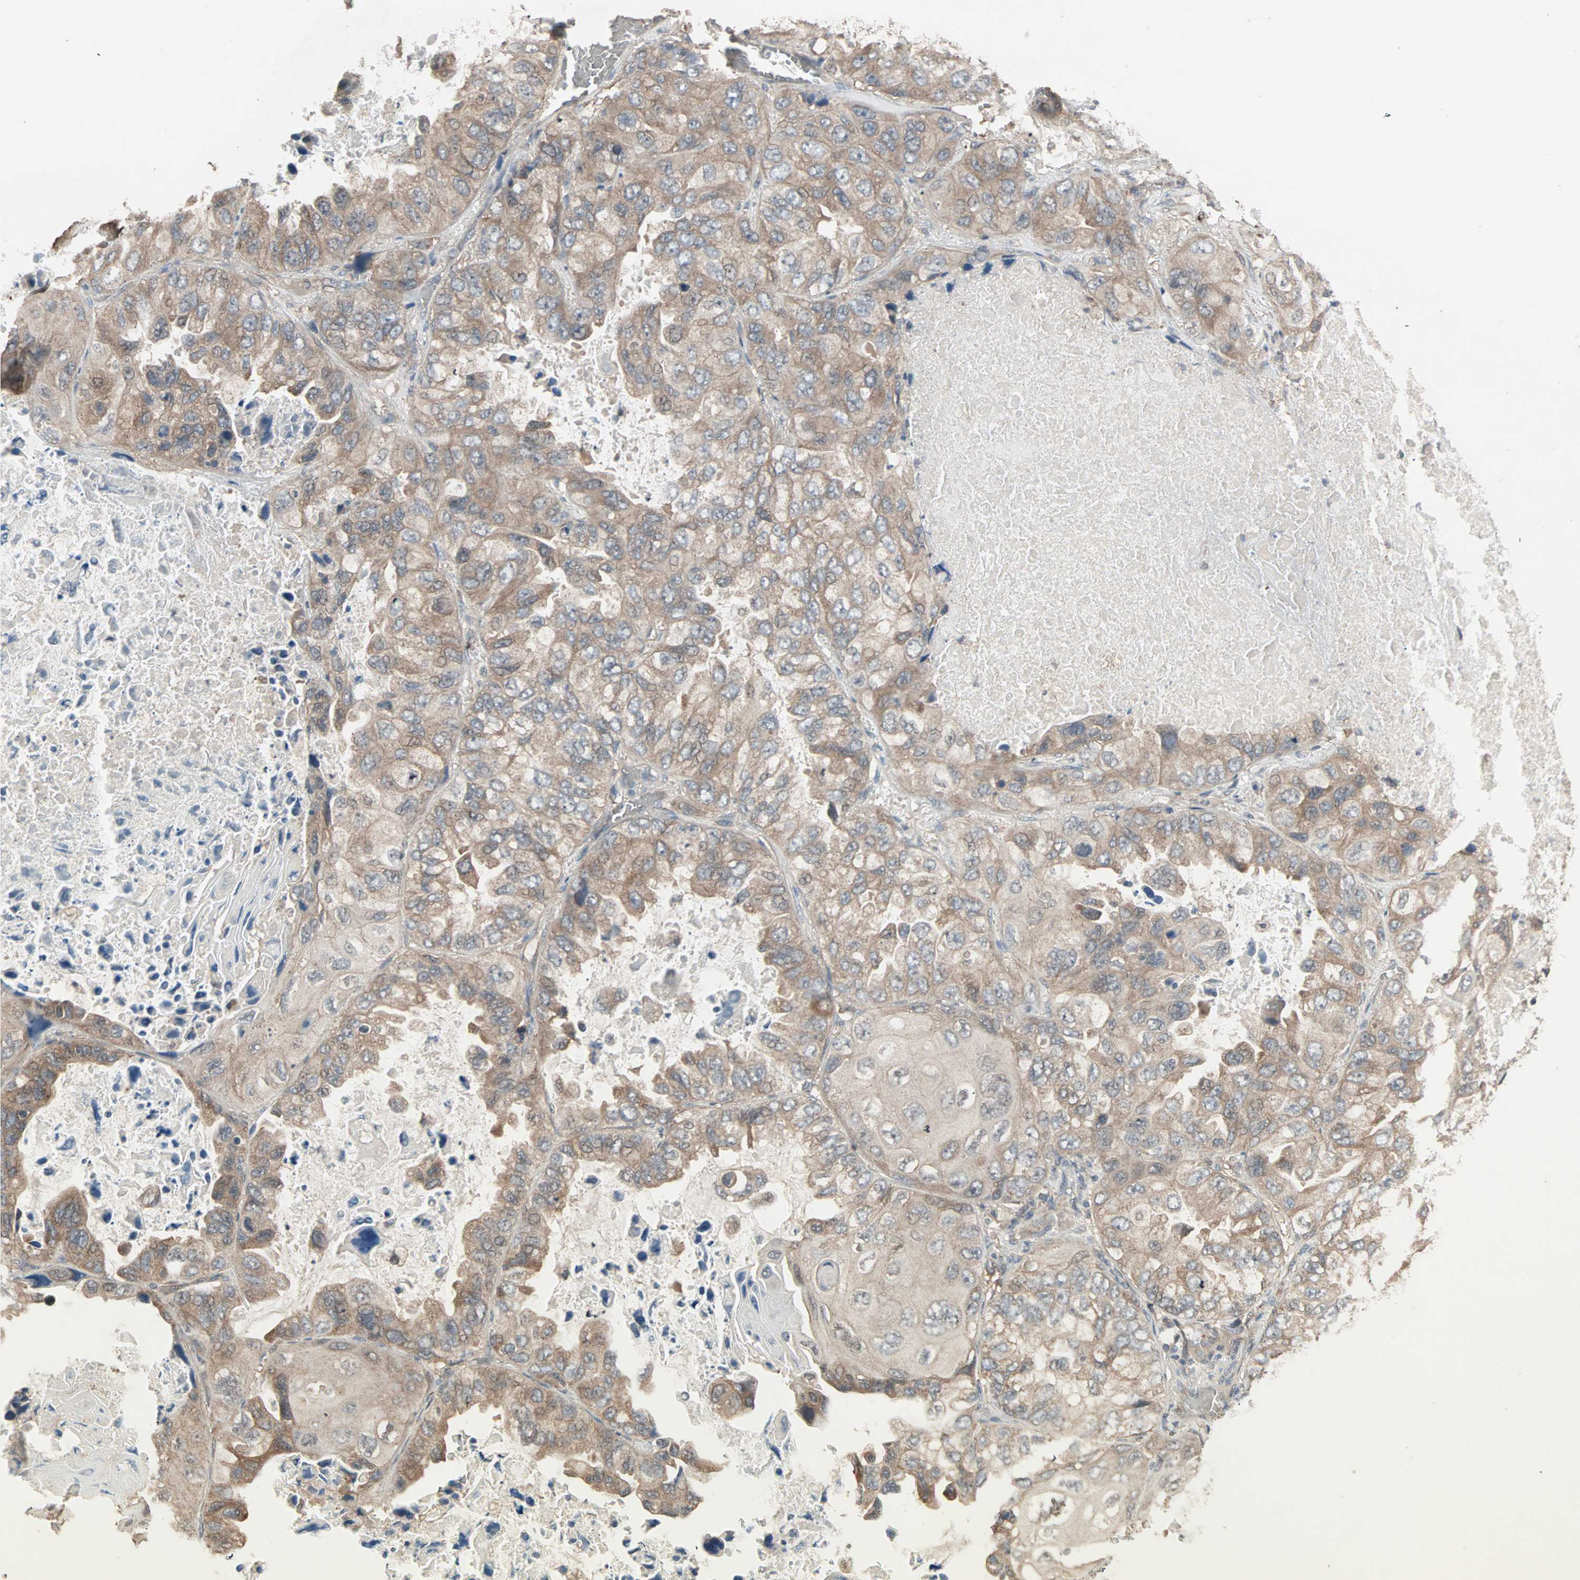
{"staining": {"intensity": "moderate", "quantity": ">75%", "location": "cytoplasmic/membranous"}, "tissue": "lung cancer", "cell_type": "Tumor cells", "image_type": "cancer", "snomed": [{"axis": "morphology", "description": "Squamous cell carcinoma, NOS"}, {"axis": "topography", "description": "Lung"}], "caption": "There is medium levels of moderate cytoplasmic/membranous positivity in tumor cells of squamous cell carcinoma (lung), as demonstrated by immunohistochemical staining (brown color).", "gene": "UBAC1", "patient": {"sex": "female", "age": 73}}